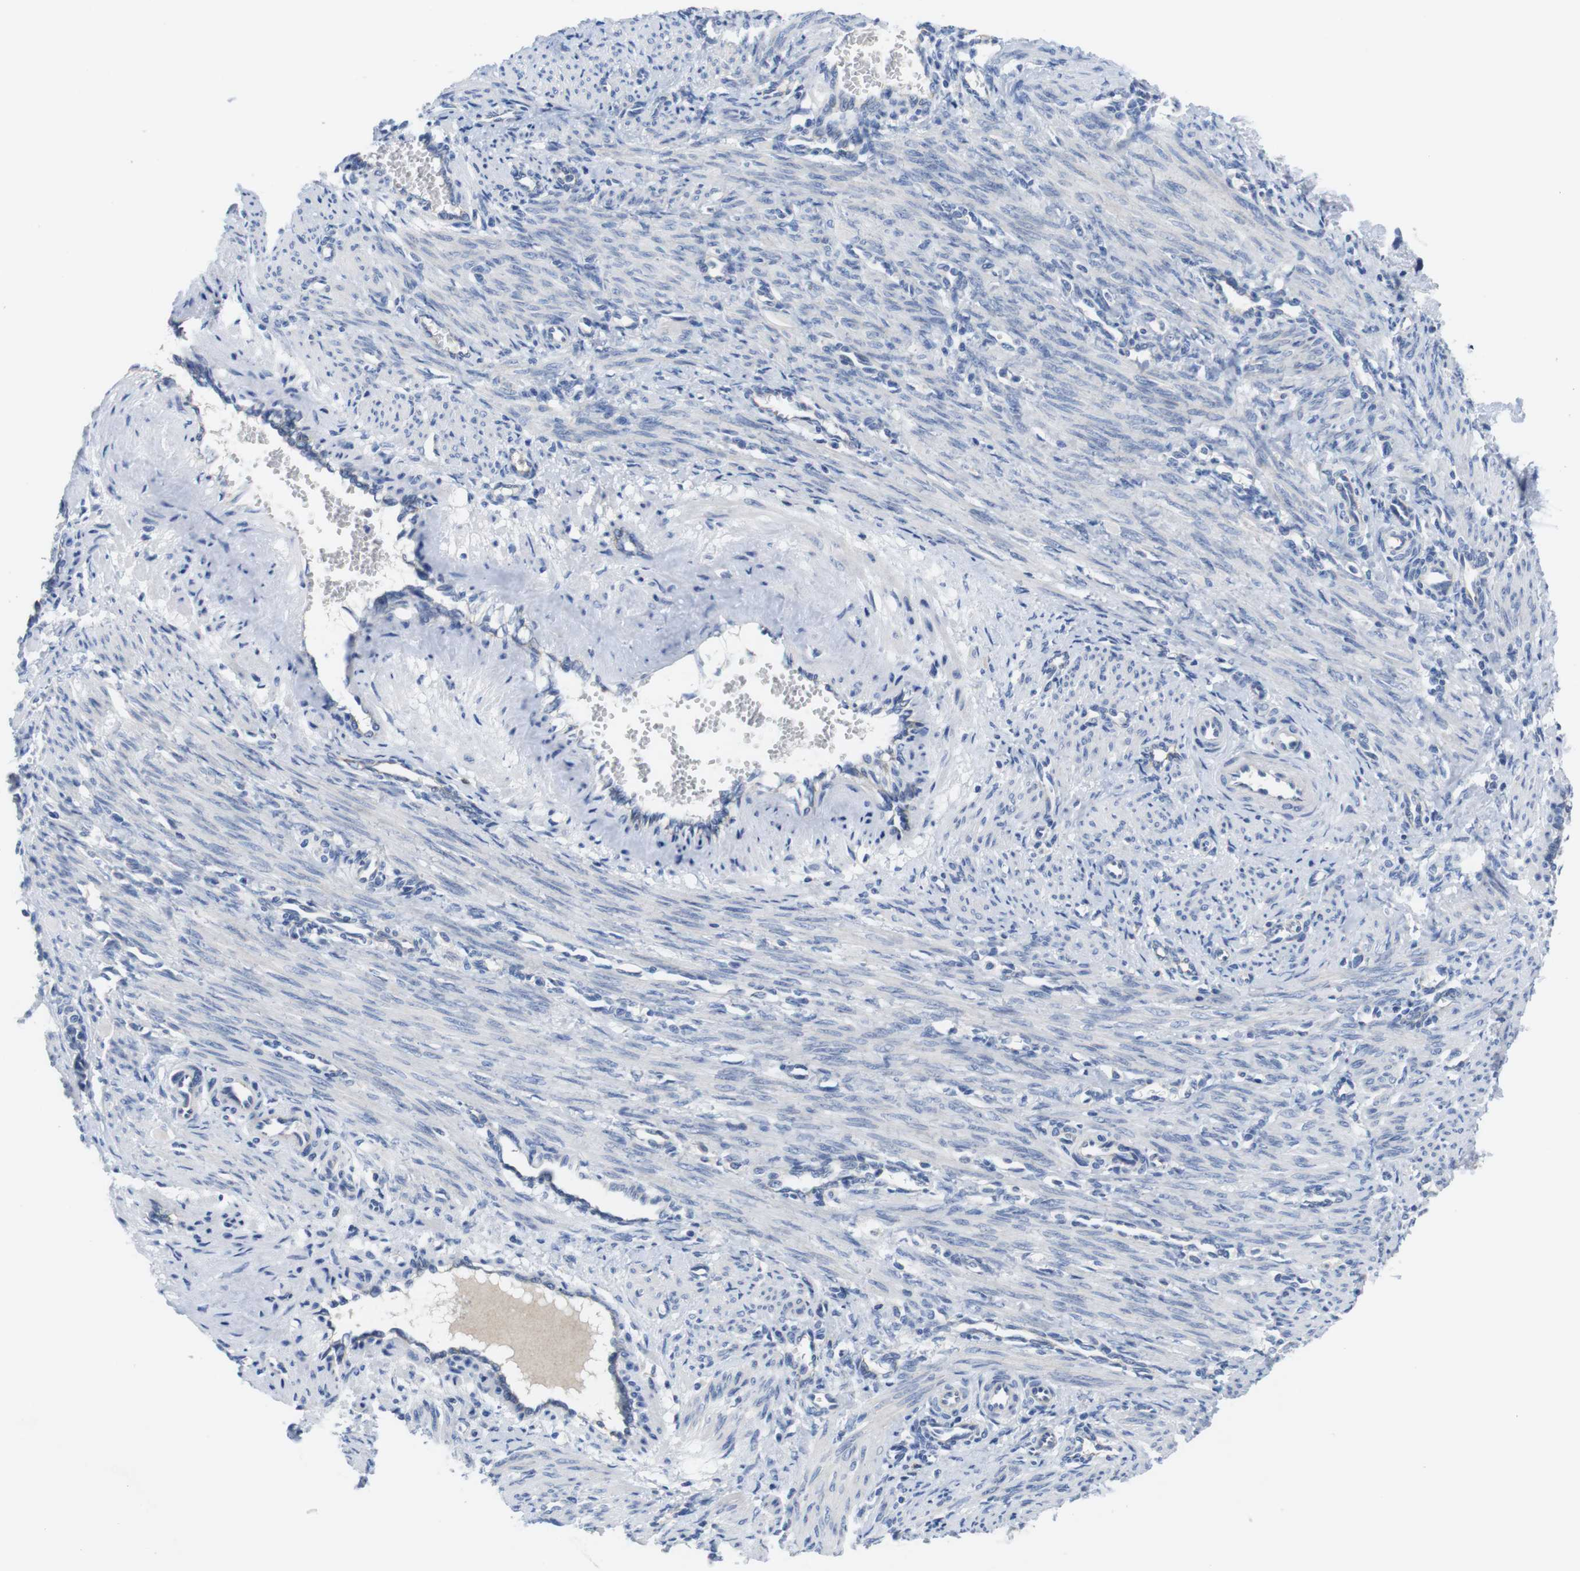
{"staining": {"intensity": "negative", "quantity": "none", "location": "none"}, "tissue": "smooth muscle", "cell_type": "Smooth muscle cells", "image_type": "normal", "snomed": [{"axis": "morphology", "description": "Normal tissue, NOS"}, {"axis": "topography", "description": "Endometrium"}], "caption": "The micrograph shows no staining of smooth muscle cells in benign smooth muscle. The staining is performed using DAB (3,3'-diaminobenzidine) brown chromogen with nuclei counter-stained in using hematoxylin.", "gene": "SCRIB", "patient": {"sex": "female", "age": 33}}